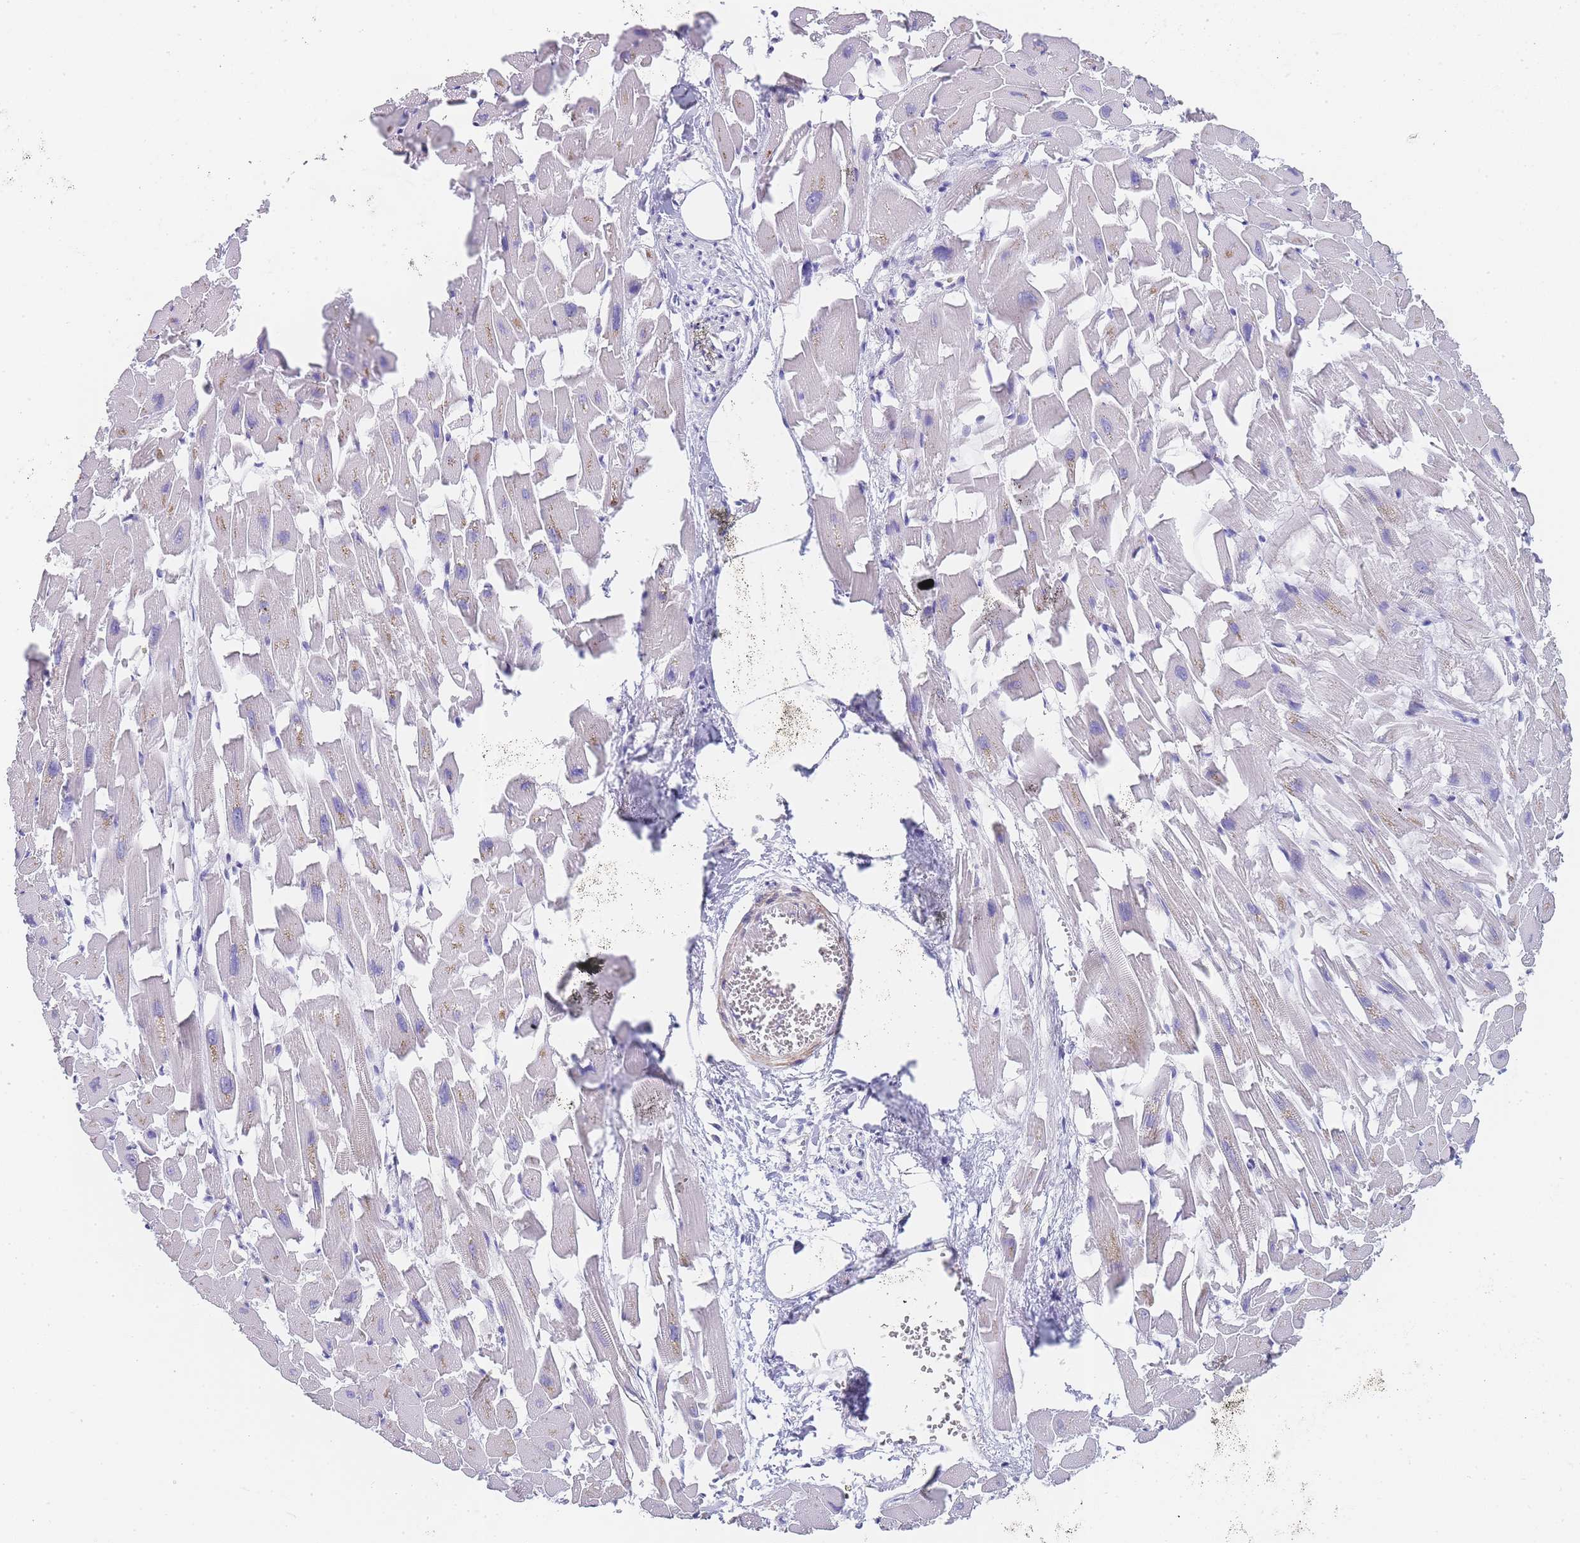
{"staining": {"intensity": "negative", "quantity": "none", "location": "none"}, "tissue": "heart muscle", "cell_type": "Cardiomyocytes", "image_type": "normal", "snomed": [{"axis": "morphology", "description": "Normal tissue, NOS"}, {"axis": "topography", "description": "Heart"}], "caption": "DAB immunohistochemical staining of normal heart muscle demonstrates no significant staining in cardiomyocytes. (Stains: DAB (3,3'-diaminobenzidine) immunohistochemistry (IHC) with hematoxylin counter stain, Microscopy: brightfield microscopy at high magnification).", "gene": "NOP14", "patient": {"sex": "female", "age": 64}}